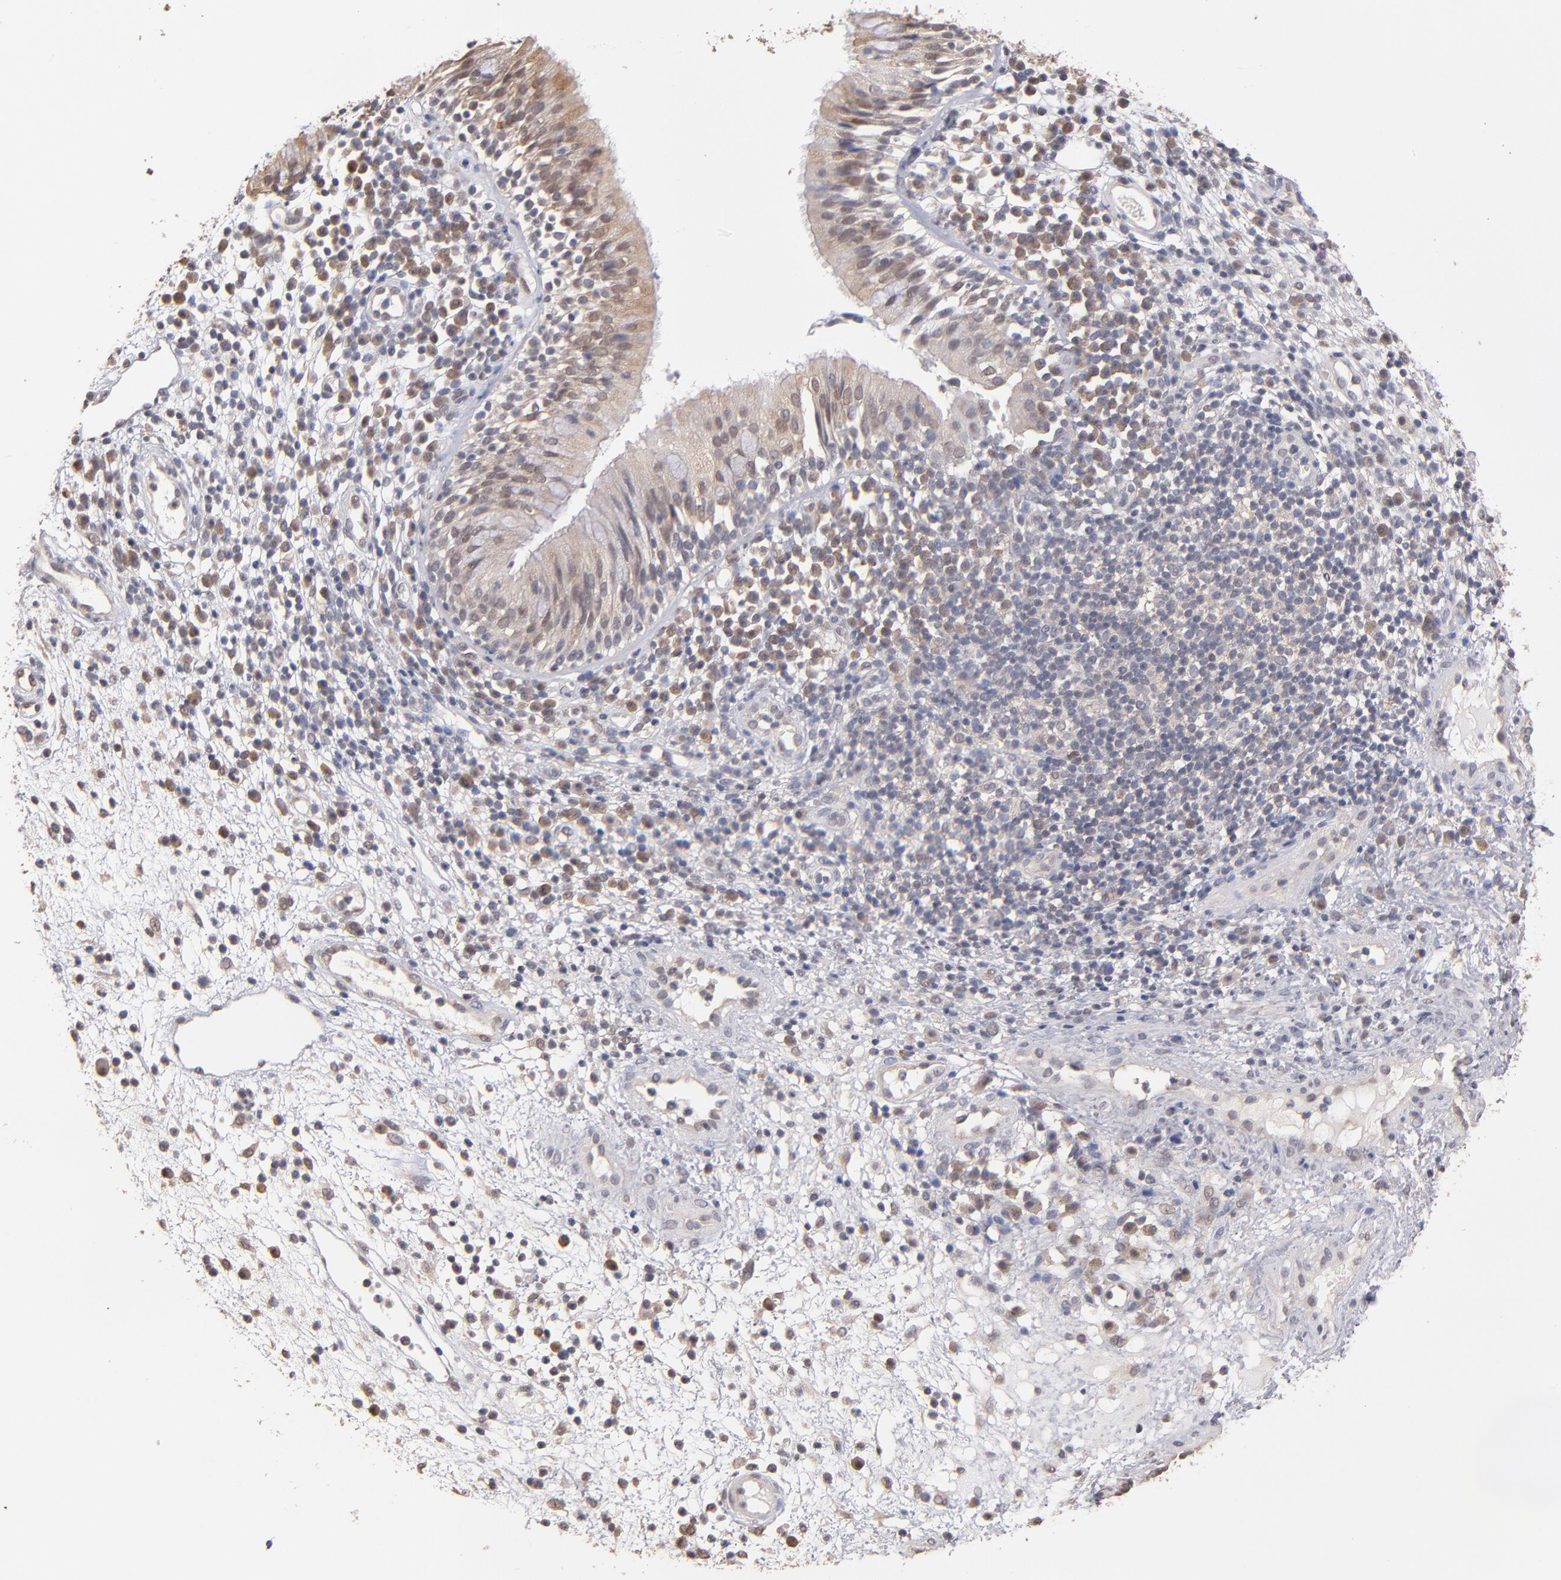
{"staining": {"intensity": "weak", "quantity": "25%-75%", "location": "cytoplasmic/membranous"}, "tissue": "nasopharynx", "cell_type": "Respiratory epithelial cells", "image_type": "normal", "snomed": [{"axis": "morphology", "description": "Normal tissue, NOS"}, {"axis": "morphology", "description": "Inflammation, NOS"}, {"axis": "morphology", "description": "Malignant melanoma, Metastatic site"}, {"axis": "topography", "description": "Nasopharynx"}], "caption": "A high-resolution photomicrograph shows immunohistochemistry staining of benign nasopharynx, which demonstrates weak cytoplasmic/membranous positivity in about 25%-75% of respiratory epithelial cells. Nuclei are stained in blue.", "gene": "PSMD10", "patient": {"sex": "female", "age": 55}}